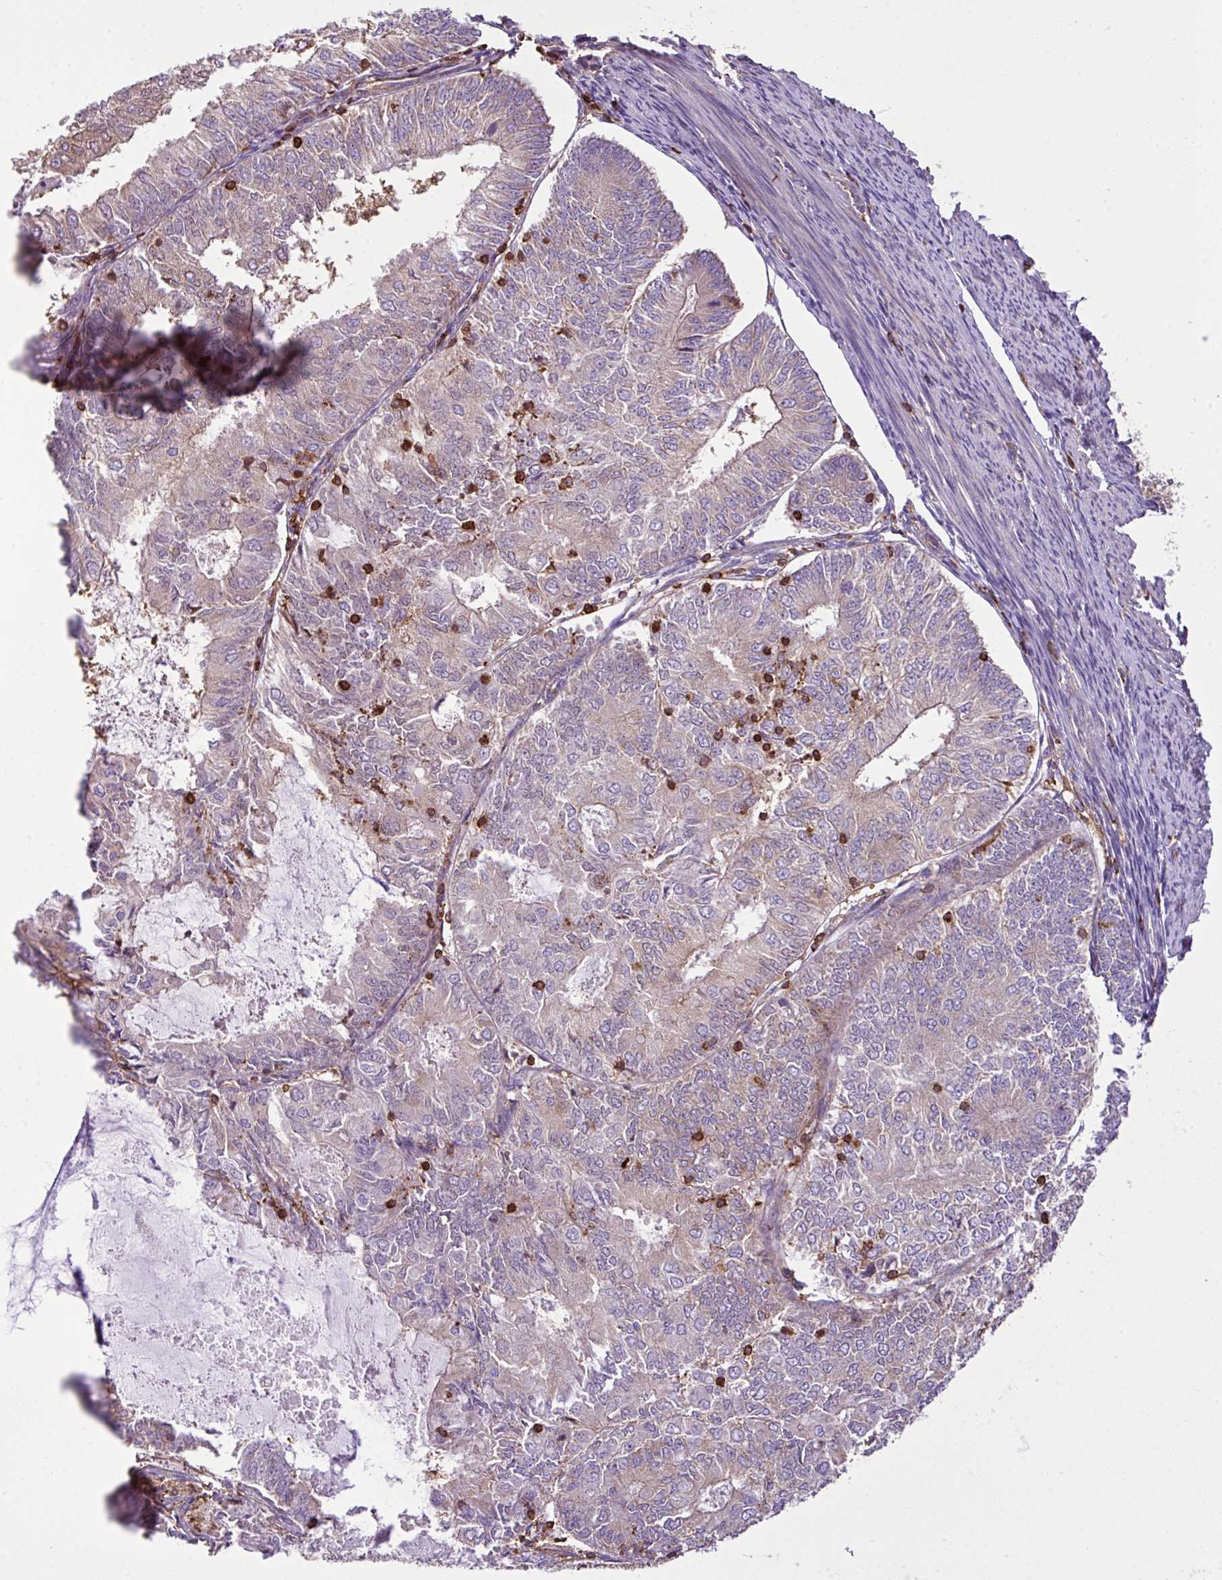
{"staining": {"intensity": "negative", "quantity": "none", "location": "none"}, "tissue": "endometrial cancer", "cell_type": "Tumor cells", "image_type": "cancer", "snomed": [{"axis": "morphology", "description": "Adenocarcinoma, NOS"}, {"axis": "topography", "description": "Endometrium"}], "caption": "This is an immunohistochemistry (IHC) micrograph of adenocarcinoma (endometrial). There is no expression in tumor cells.", "gene": "PGAP6", "patient": {"sex": "female", "age": 57}}